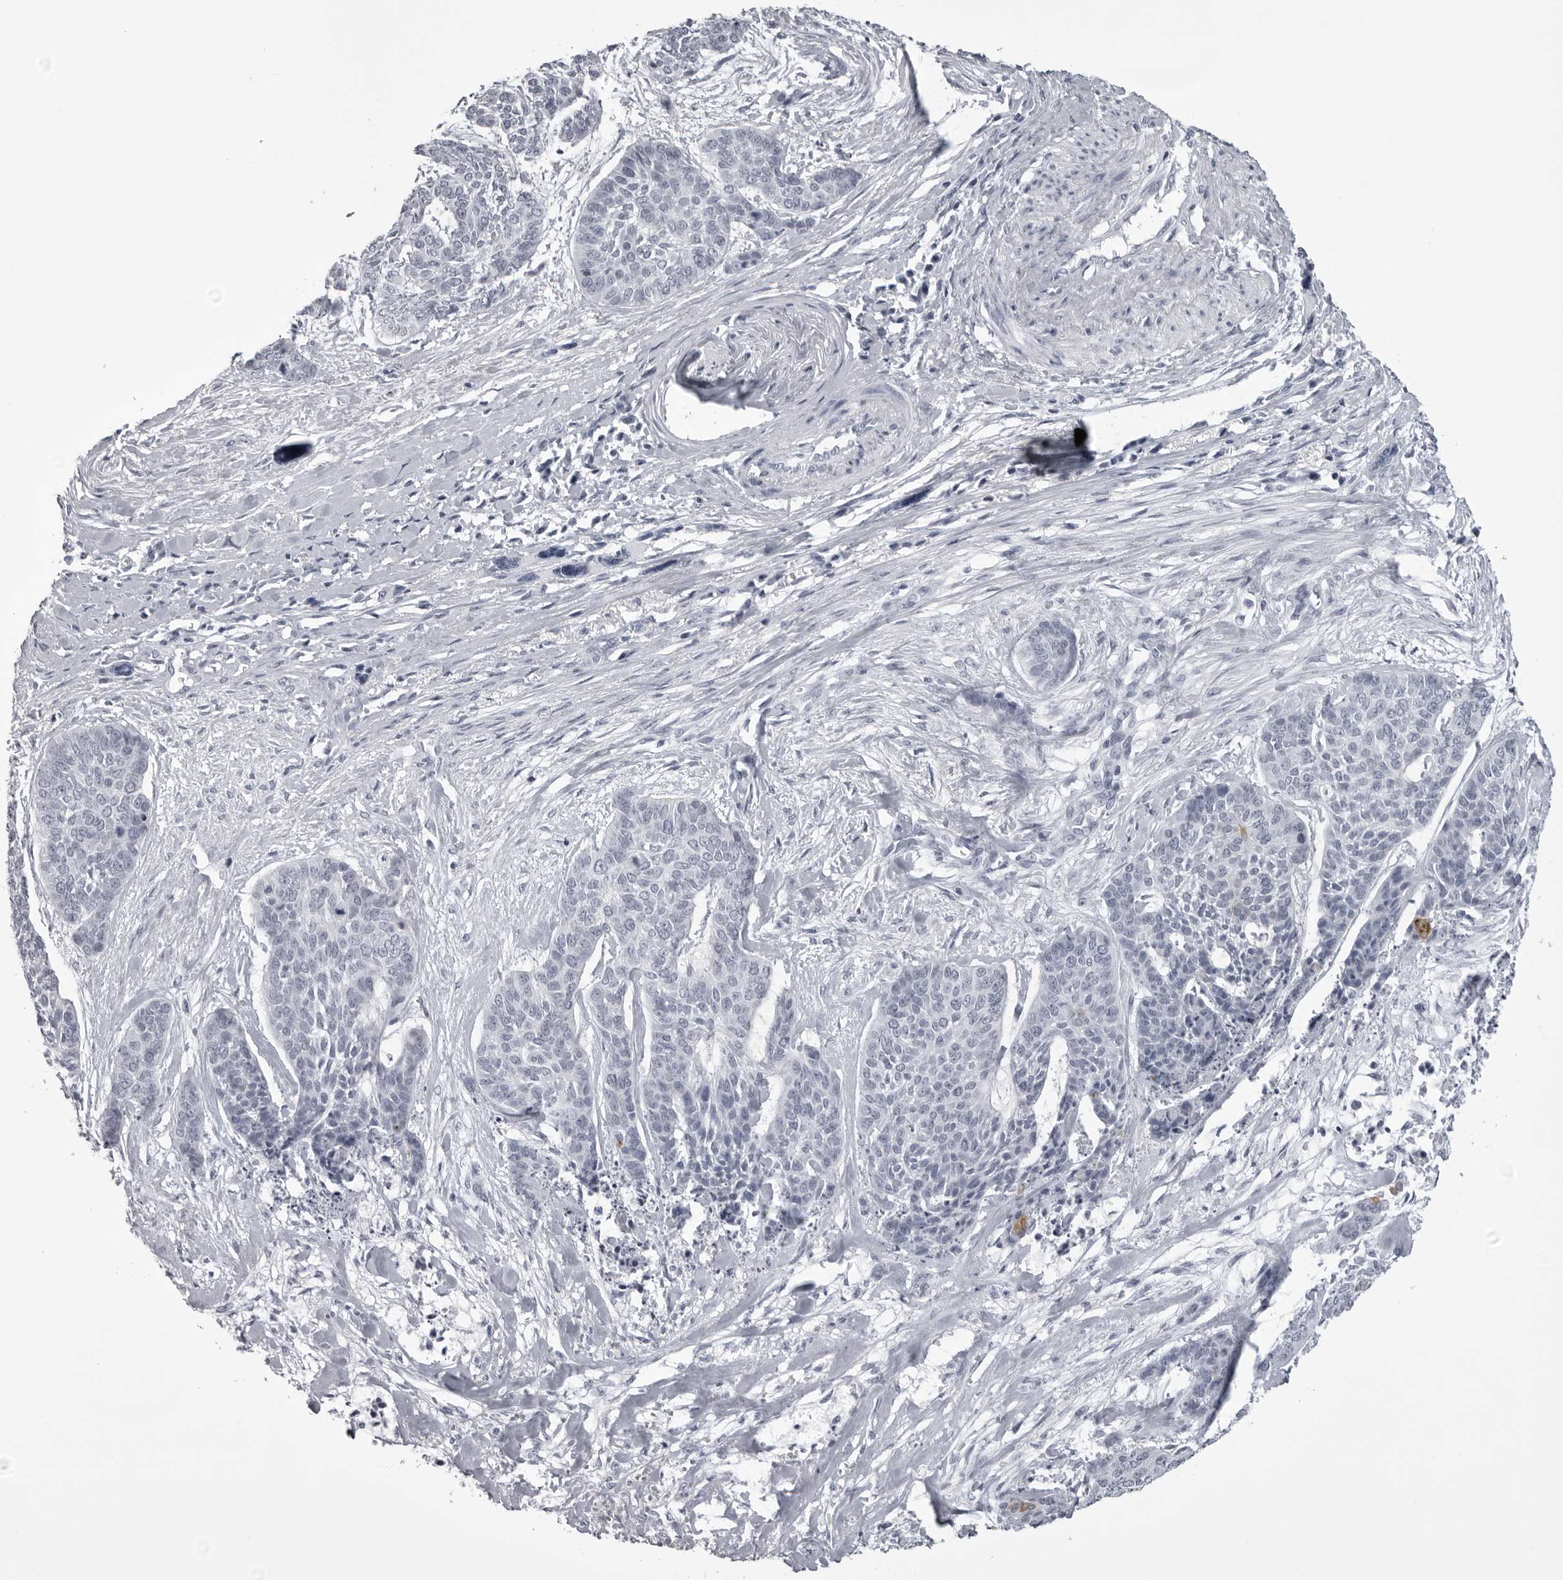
{"staining": {"intensity": "weak", "quantity": "<25%", "location": "cytoplasmic/membranous"}, "tissue": "skin cancer", "cell_type": "Tumor cells", "image_type": "cancer", "snomed": [{"axis": "morphology", "description": "Basal cell carcinoma"}, {"axis": "topography", "description": "Skin"}], "caption": "An image of basal cell carcinoma (skin) stained for a protein exhibits no brown staining in tumor cells.", "gene": "UROD", "patient": {"sex": "female", "age": 64}}